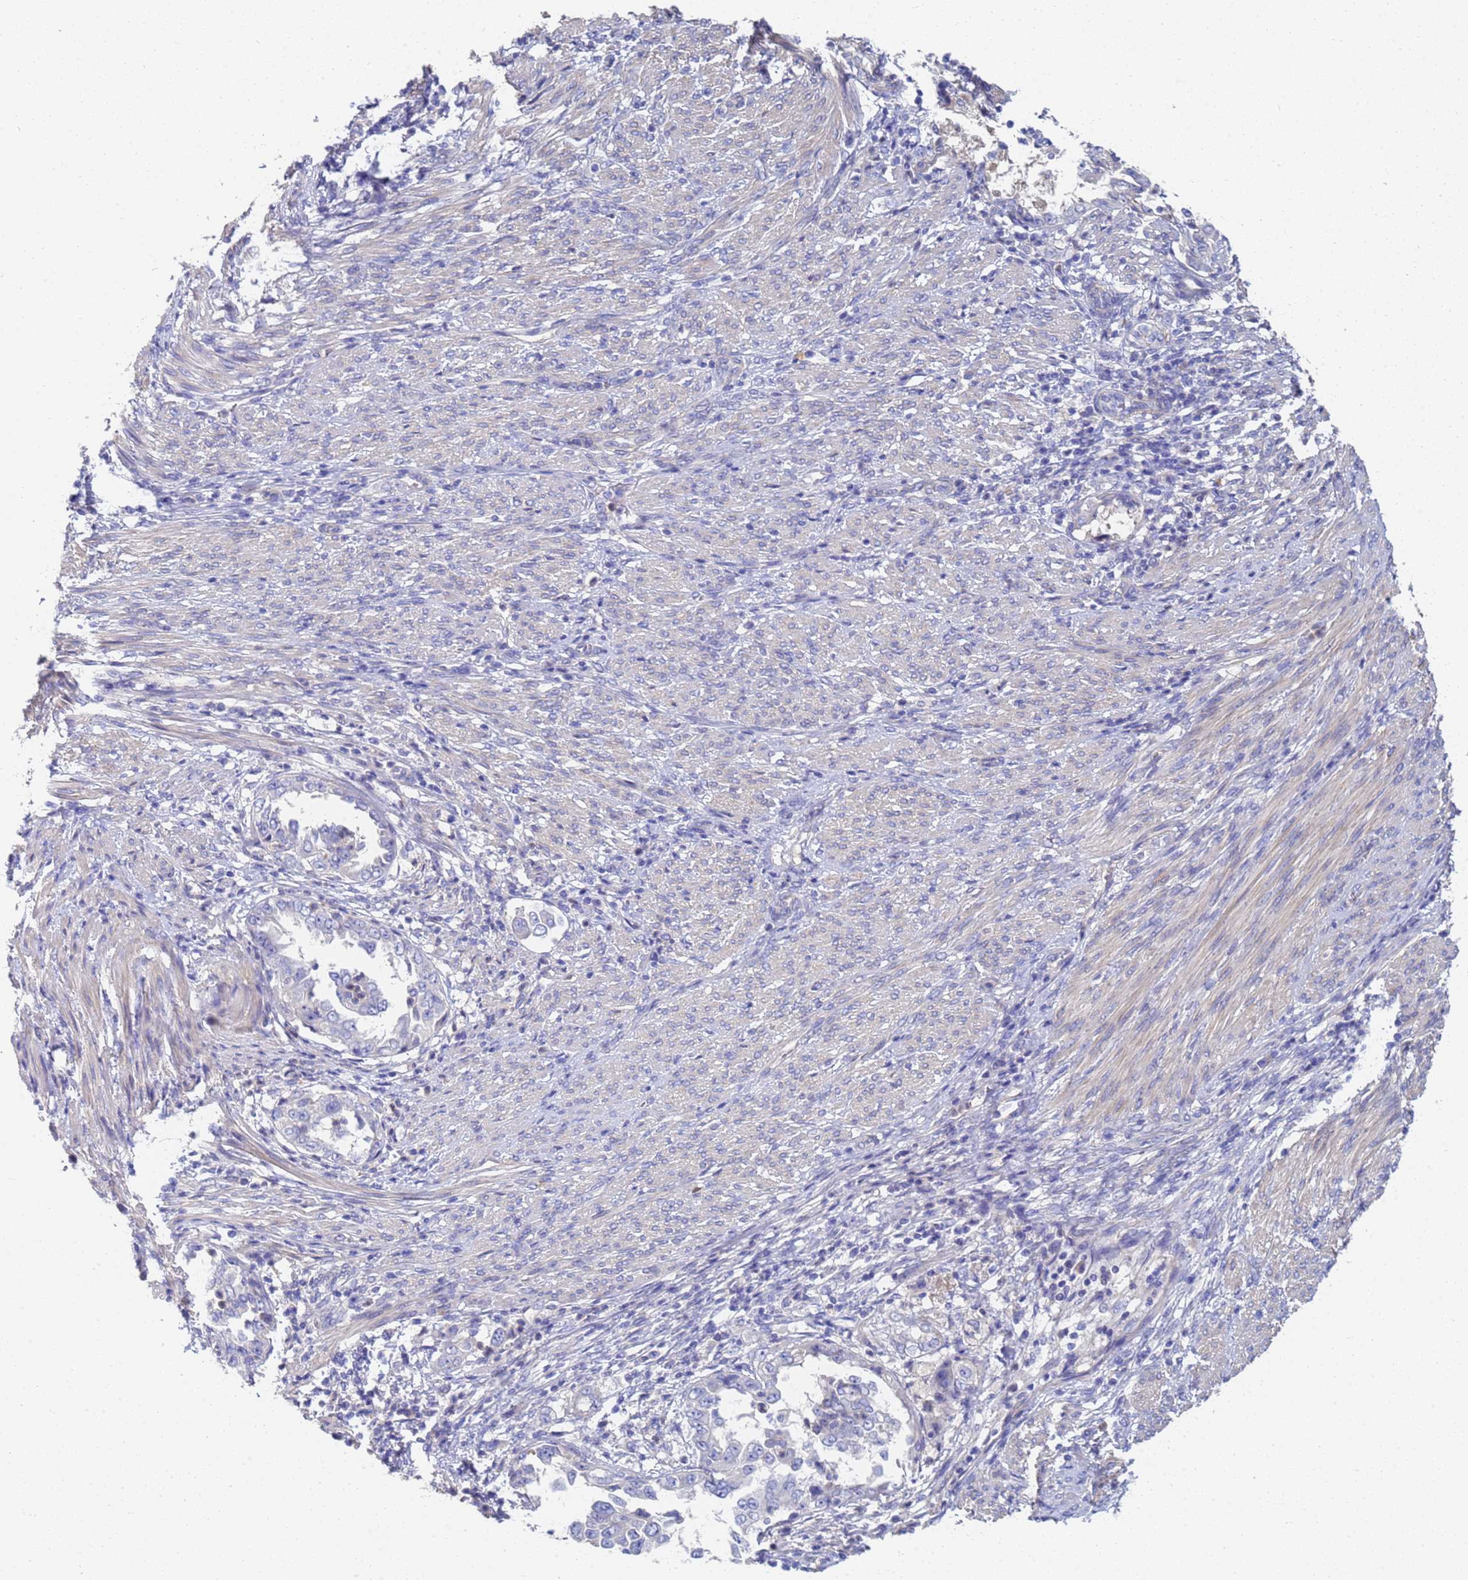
{"staining": {"intensity": "negative", "quantity": "none", "location": "none"}, "tissue": "endometrial cancer", "cell_type": "Tumor cells", "image_type": "cancer", "snomed": [{"axis": "morphology", "description": "Adenocarcinoma, NOS"}, {"axis": "topography", "description": "Endometrium"}], "caption": "Endometrial cancer (adenocarcinoma) was stained to show a protein in brown. There is no significant staining in tumor cells.", "gene": "LBX2", "patient": {"sex": "female", "age": 85}}